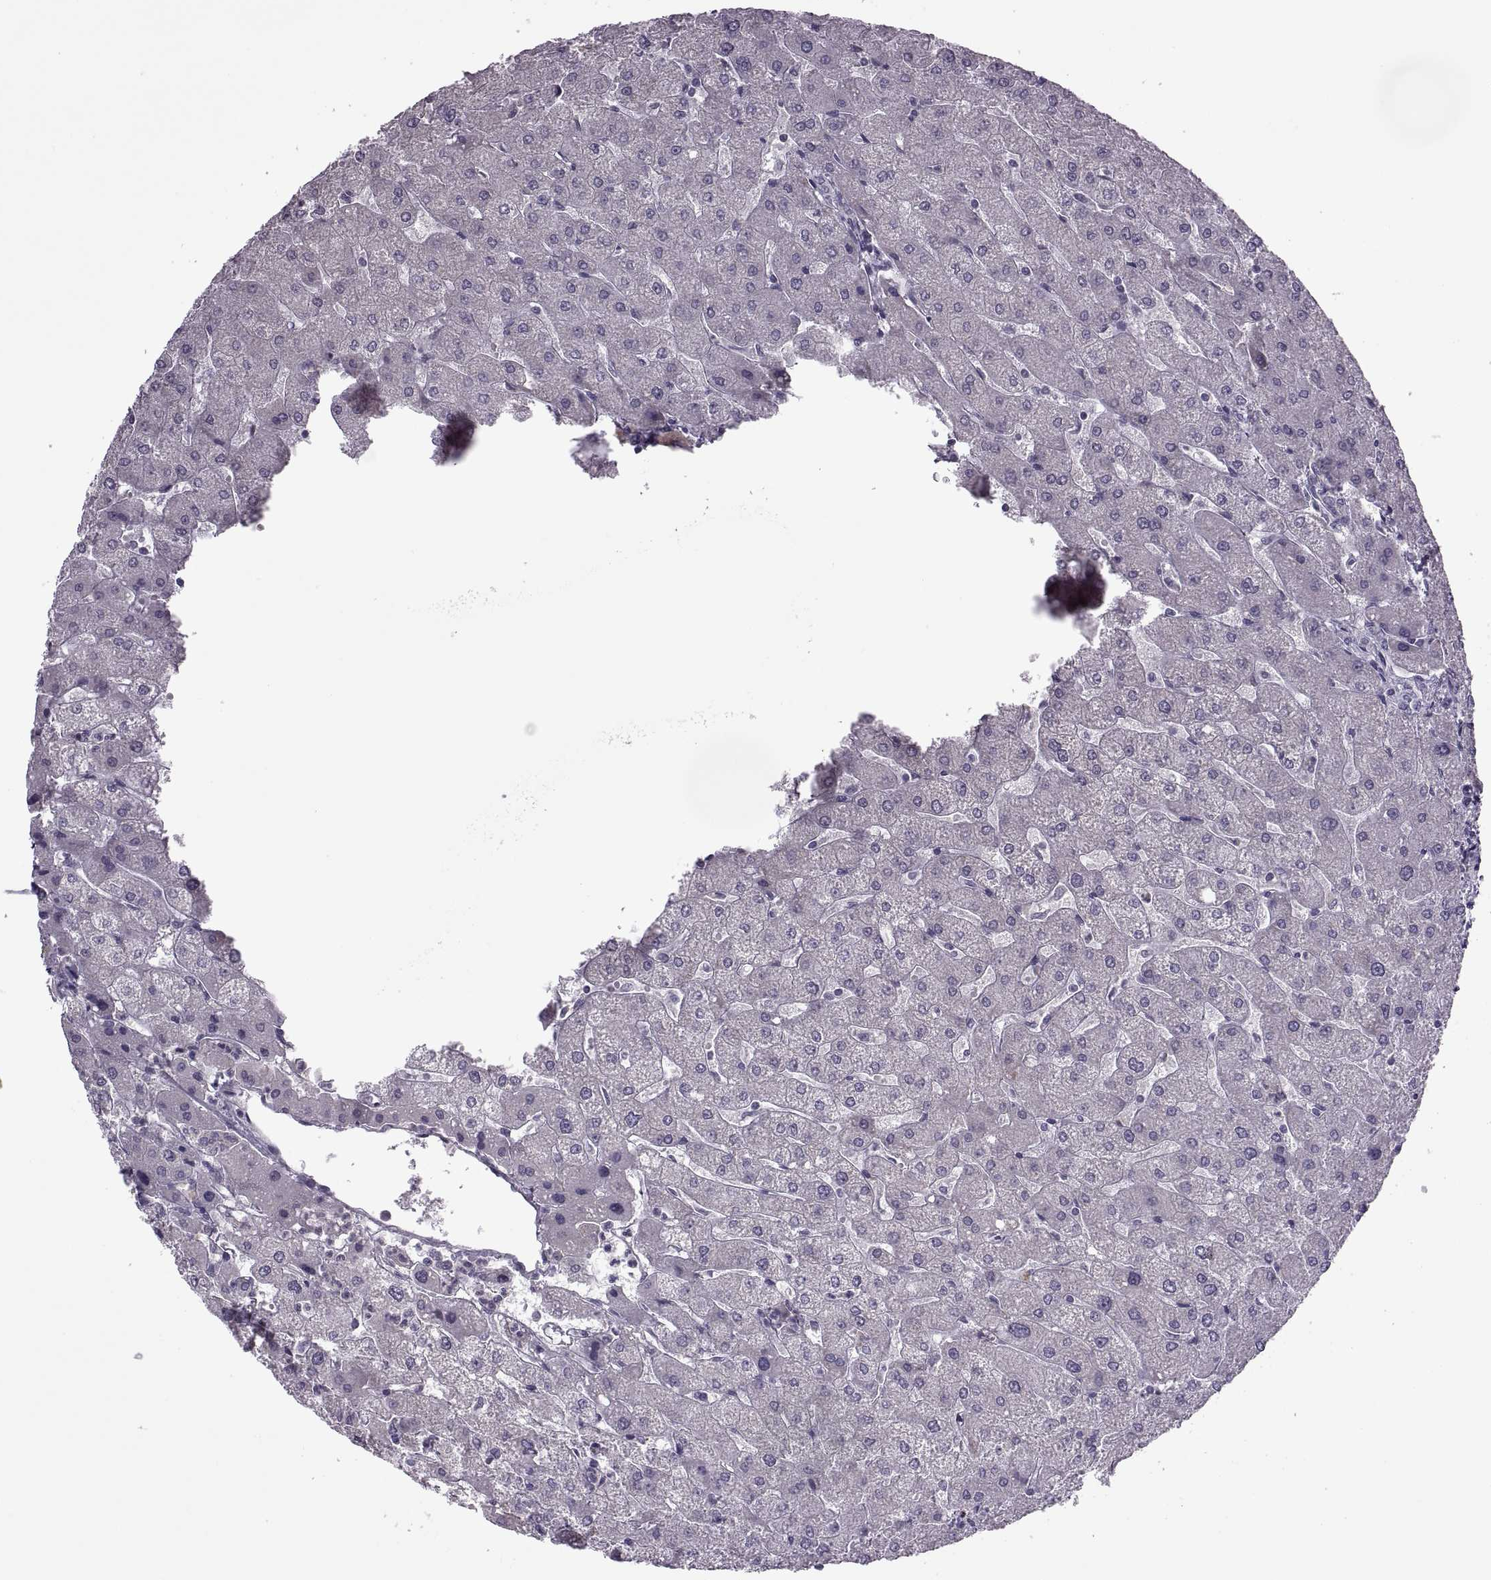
{"staining": {"intensity": "negative", "quantity": "none", "location": "none"}, "tissue": "liver", "cell_type": "Cholangiocytes", "image_type": "normal", "snomed": [{"axis": "morphology", "description": "Normal tissue, NOS"}, {"axis": "topography", "description": "Liver"}], "caption": "This is an immunohistochemistry (IHC) histopathology image of benign liver. There is no expression in cholangiocytes.", "gene": "ODF3", "patient": {"sex": "male", "age": 67}}